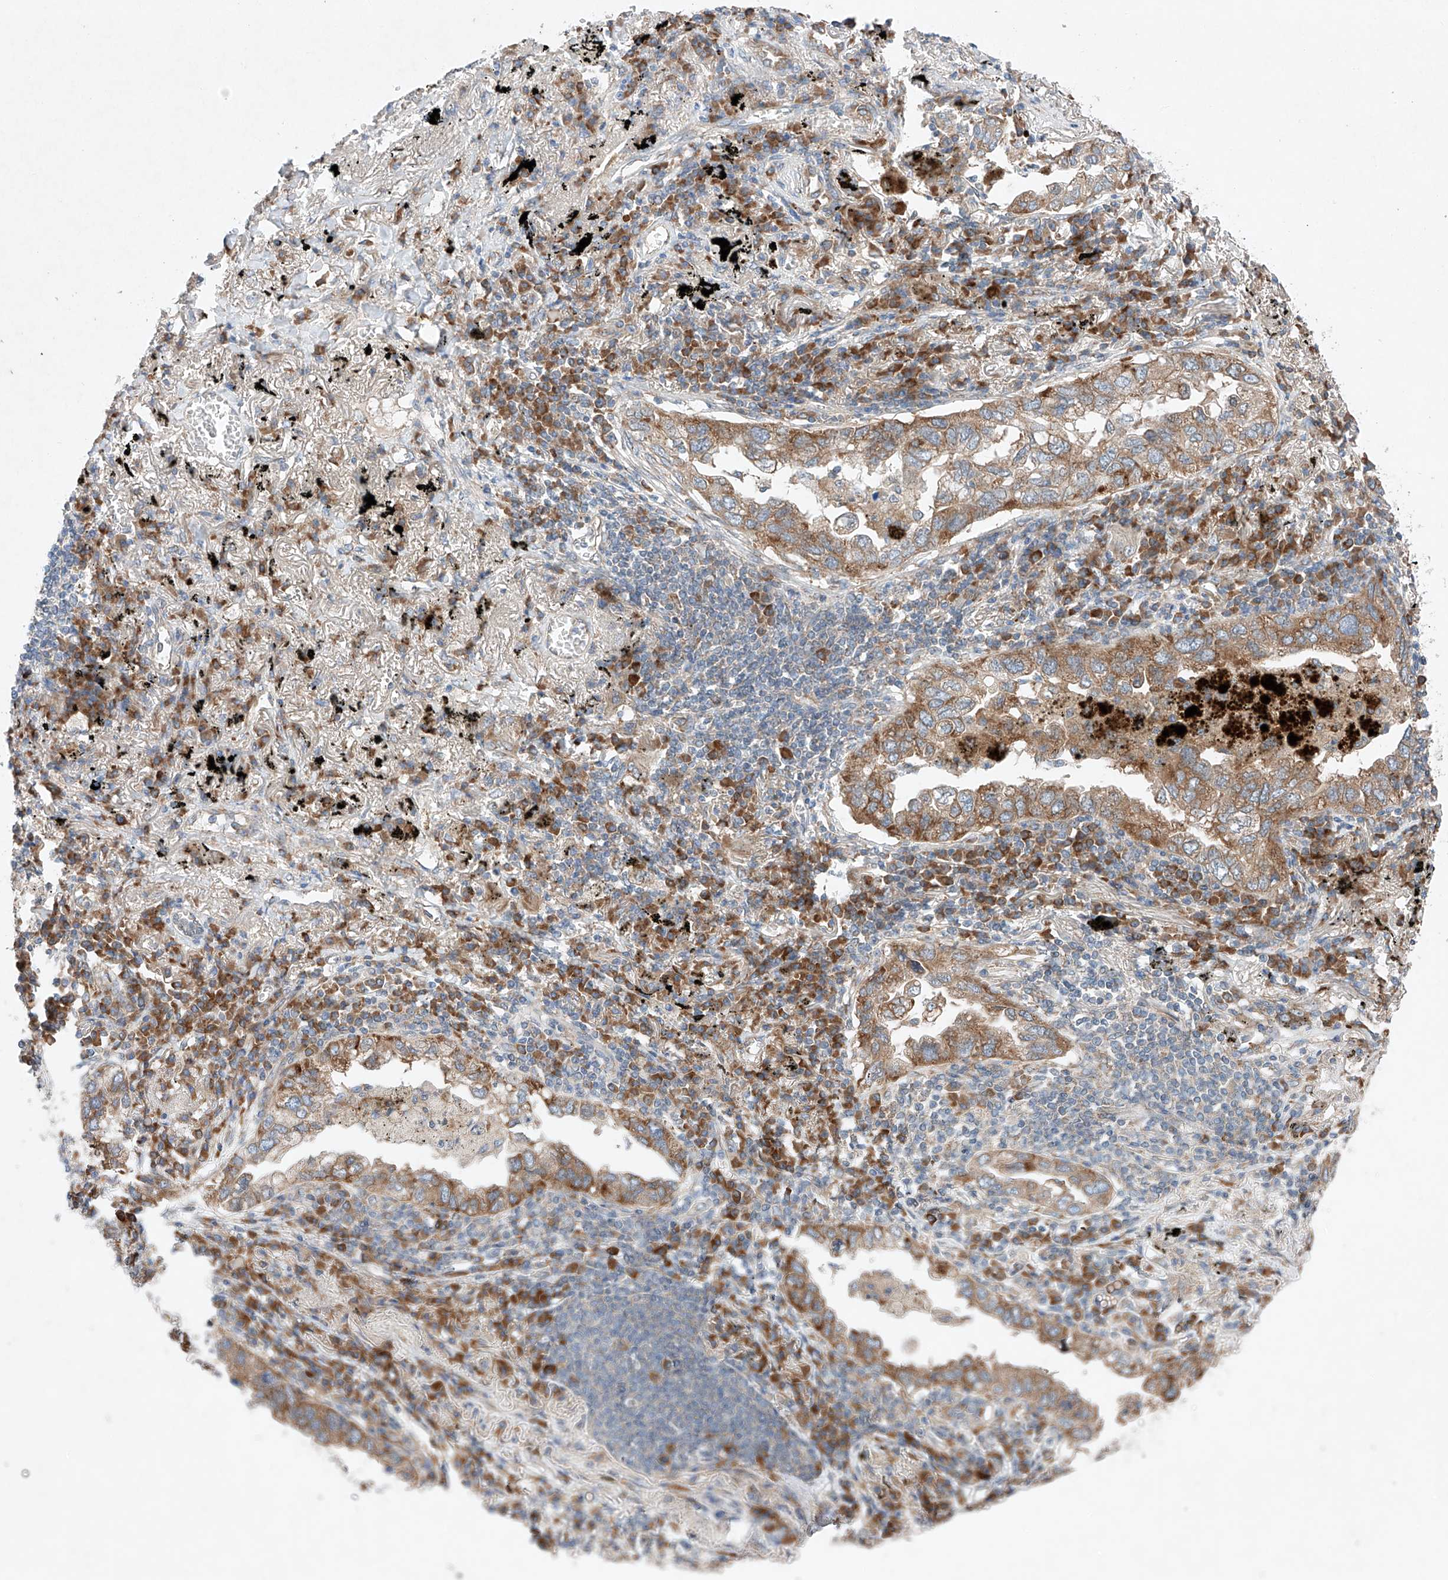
{"staining": {"intensity": "moderate", "quantity": ">75%", "location": "cytoplasmic/membranous"}, "tissue": "lung cancer", "cell_type": "Tumor cells", "image_type": "cancer", "snomed": [{"axis": "morphology", "description": "Adenocarcinoma, NOS"}, {"axis": "topography", "description": "Lung"}], "caption": "Brown immunohistochemical staining in human adenocarcinoma (lung) reveals moderate cytoplasmic/membranous expression in approximately >75% of tumor cells. The staining was performed using DAB to visualize the protein expression in brown, while the nuclei were stained in blue with hematoxylin (Magnification: 20x).", "gene": "FASTK", "patient": {"sex": "male", "age": 65}}